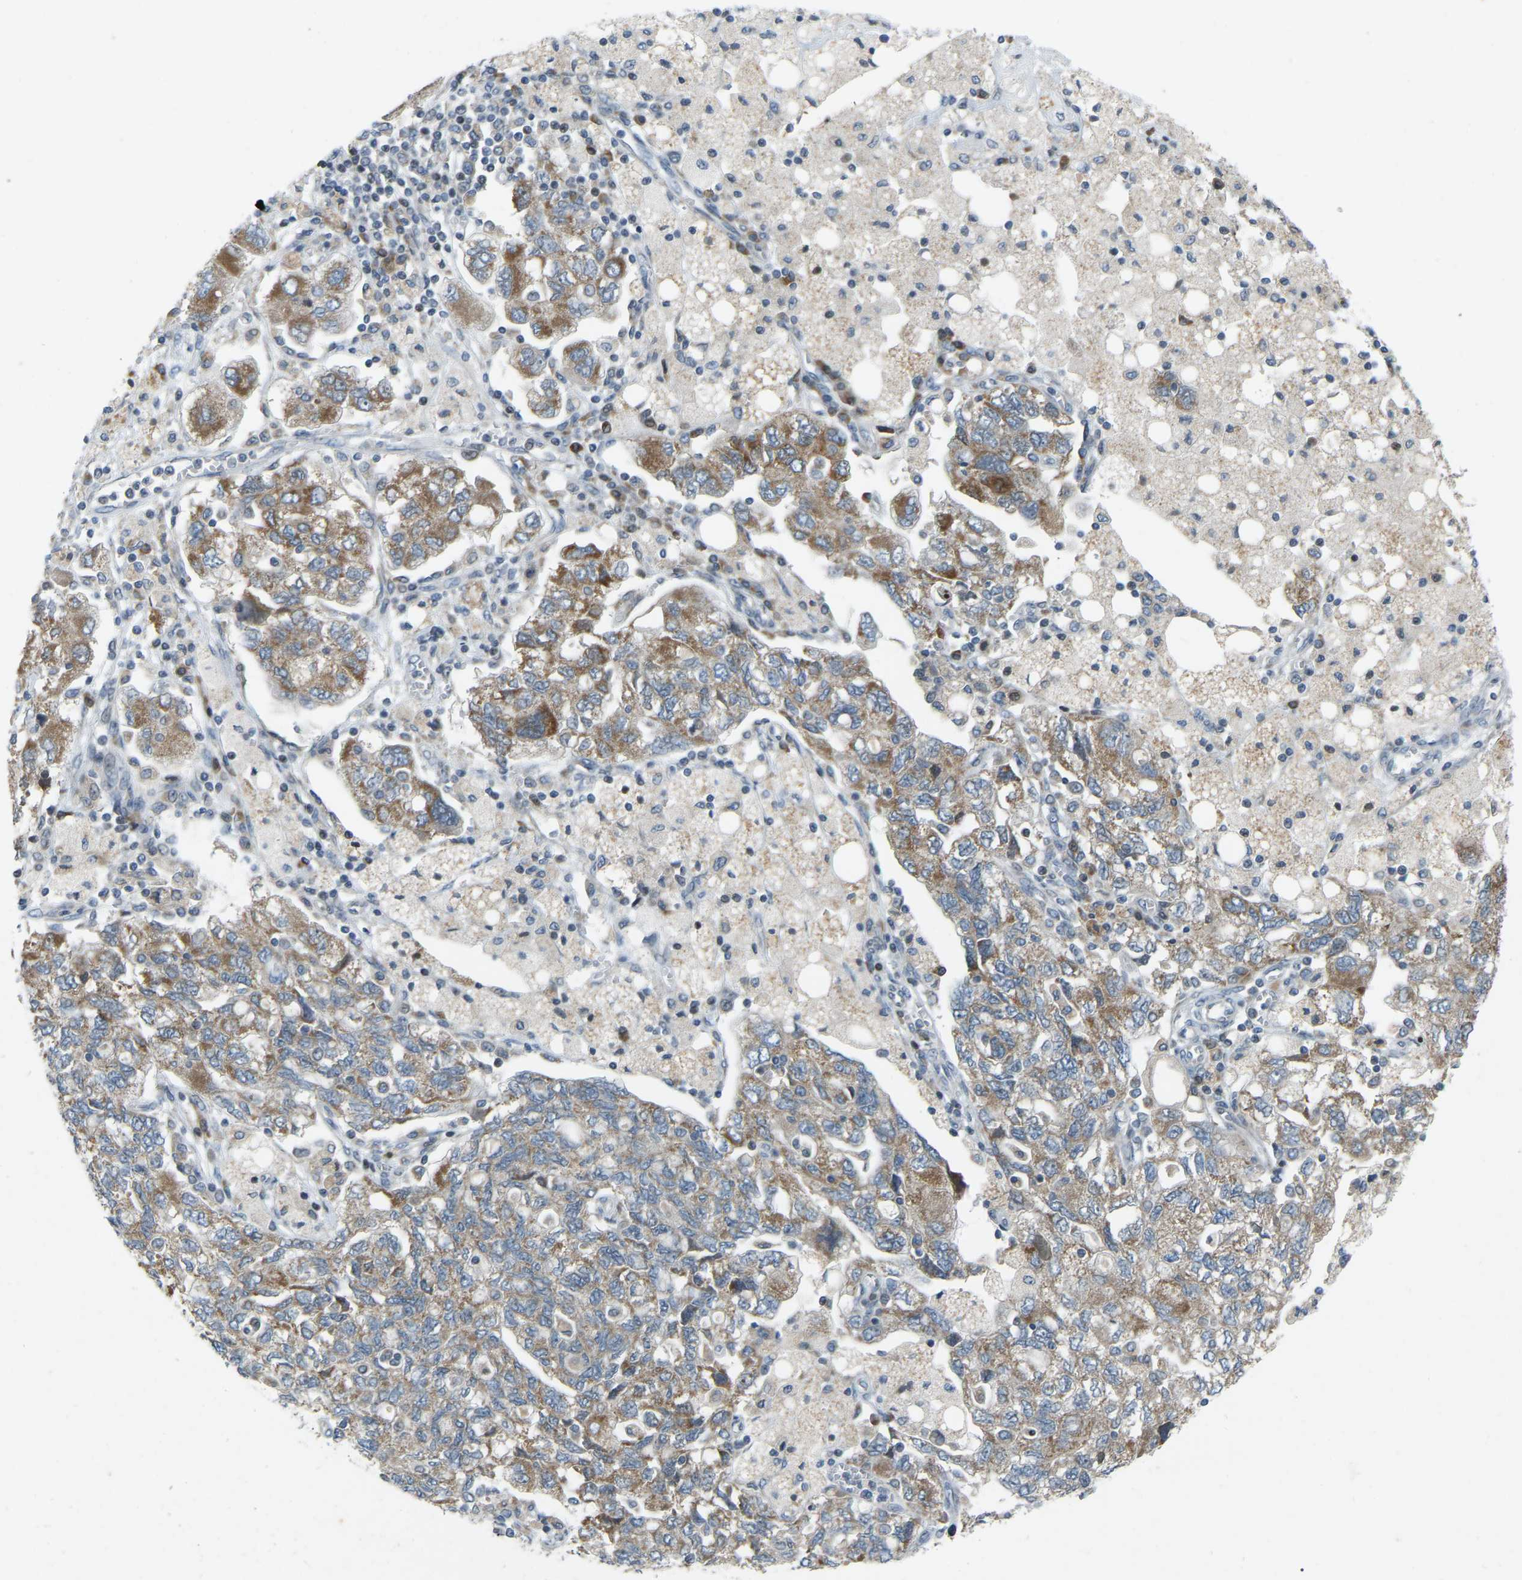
{"staining": {"intensity": "moderate", "quantity": "25%-75%", "location": "cytoplasmic/membranous"}, "tissue": "ovarian cancer", "cell_type": "Tumor cells", "image_type": "cancer", "snomed": [{"axis": "morphology", "description": "Carcinoma, NOS"}, {"axis": "morphology", "description": "Cystadenocarcinoma, serous, NOS"}, {"axis": "topography", "description": "Ovary"}], "caption": "Ovarian cancer stained for a protein (brown) displays moderate cytoplasmic/membranous positive expression in about 25%-75% of tumor cells.", "gene": "PARL", "patient": {"sex": "female", "age": 69}}